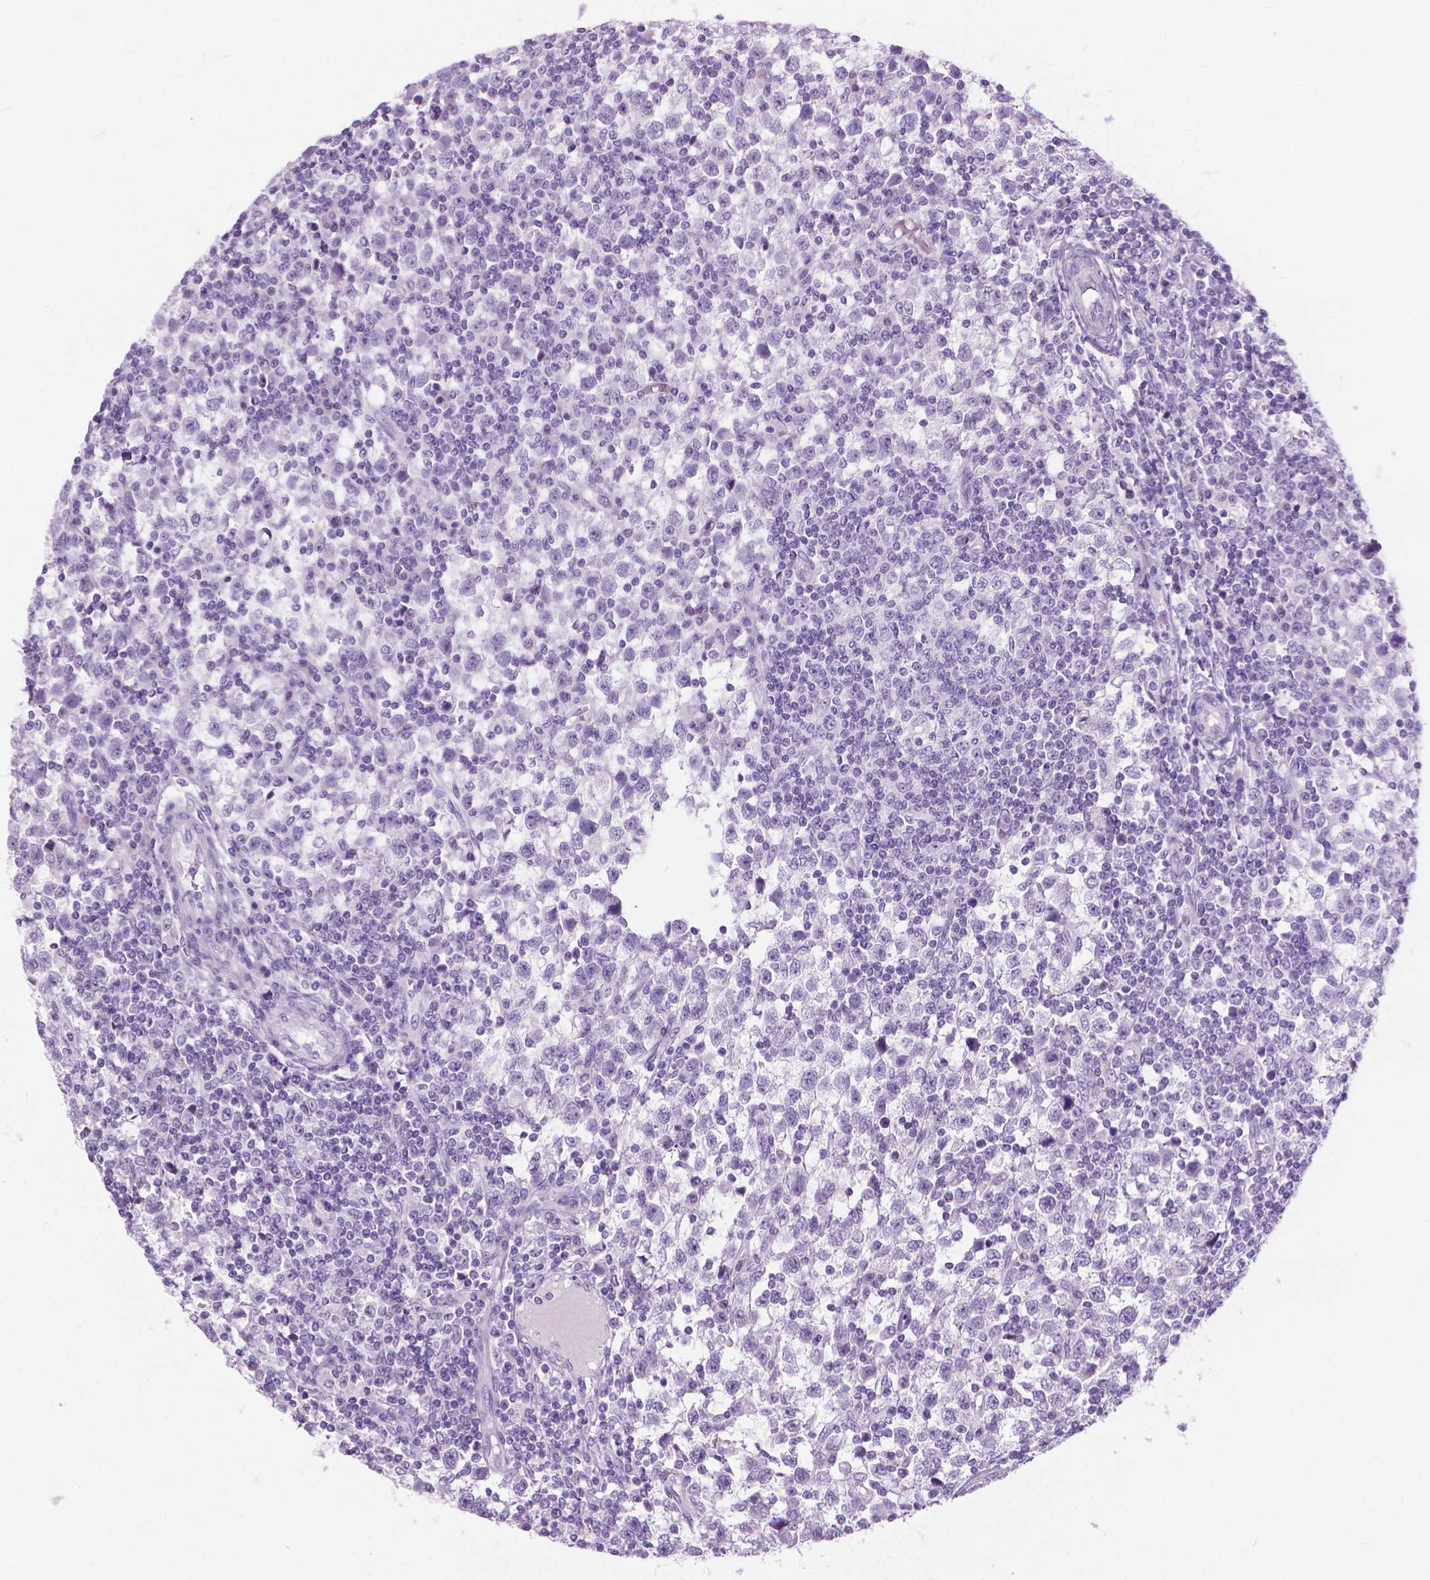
{"staining": {"intensity": "negative", "quantity": "none", "location": "none"}, "tissue": "testis cancer", "cell_type": "Tumor cells", "image_type": "cancer", "snomed": [{"axis": "morphology", "description": "Seminoma, NOS"}, {"axis": "topography", "description": "Testis"}], "caption": "Immunohistochemical staining of testis cancer (seminoma) reveals no significant staining in tumor cells.", "gene": "HTR2B", "patient": {"sex": "male", "age": 34}}